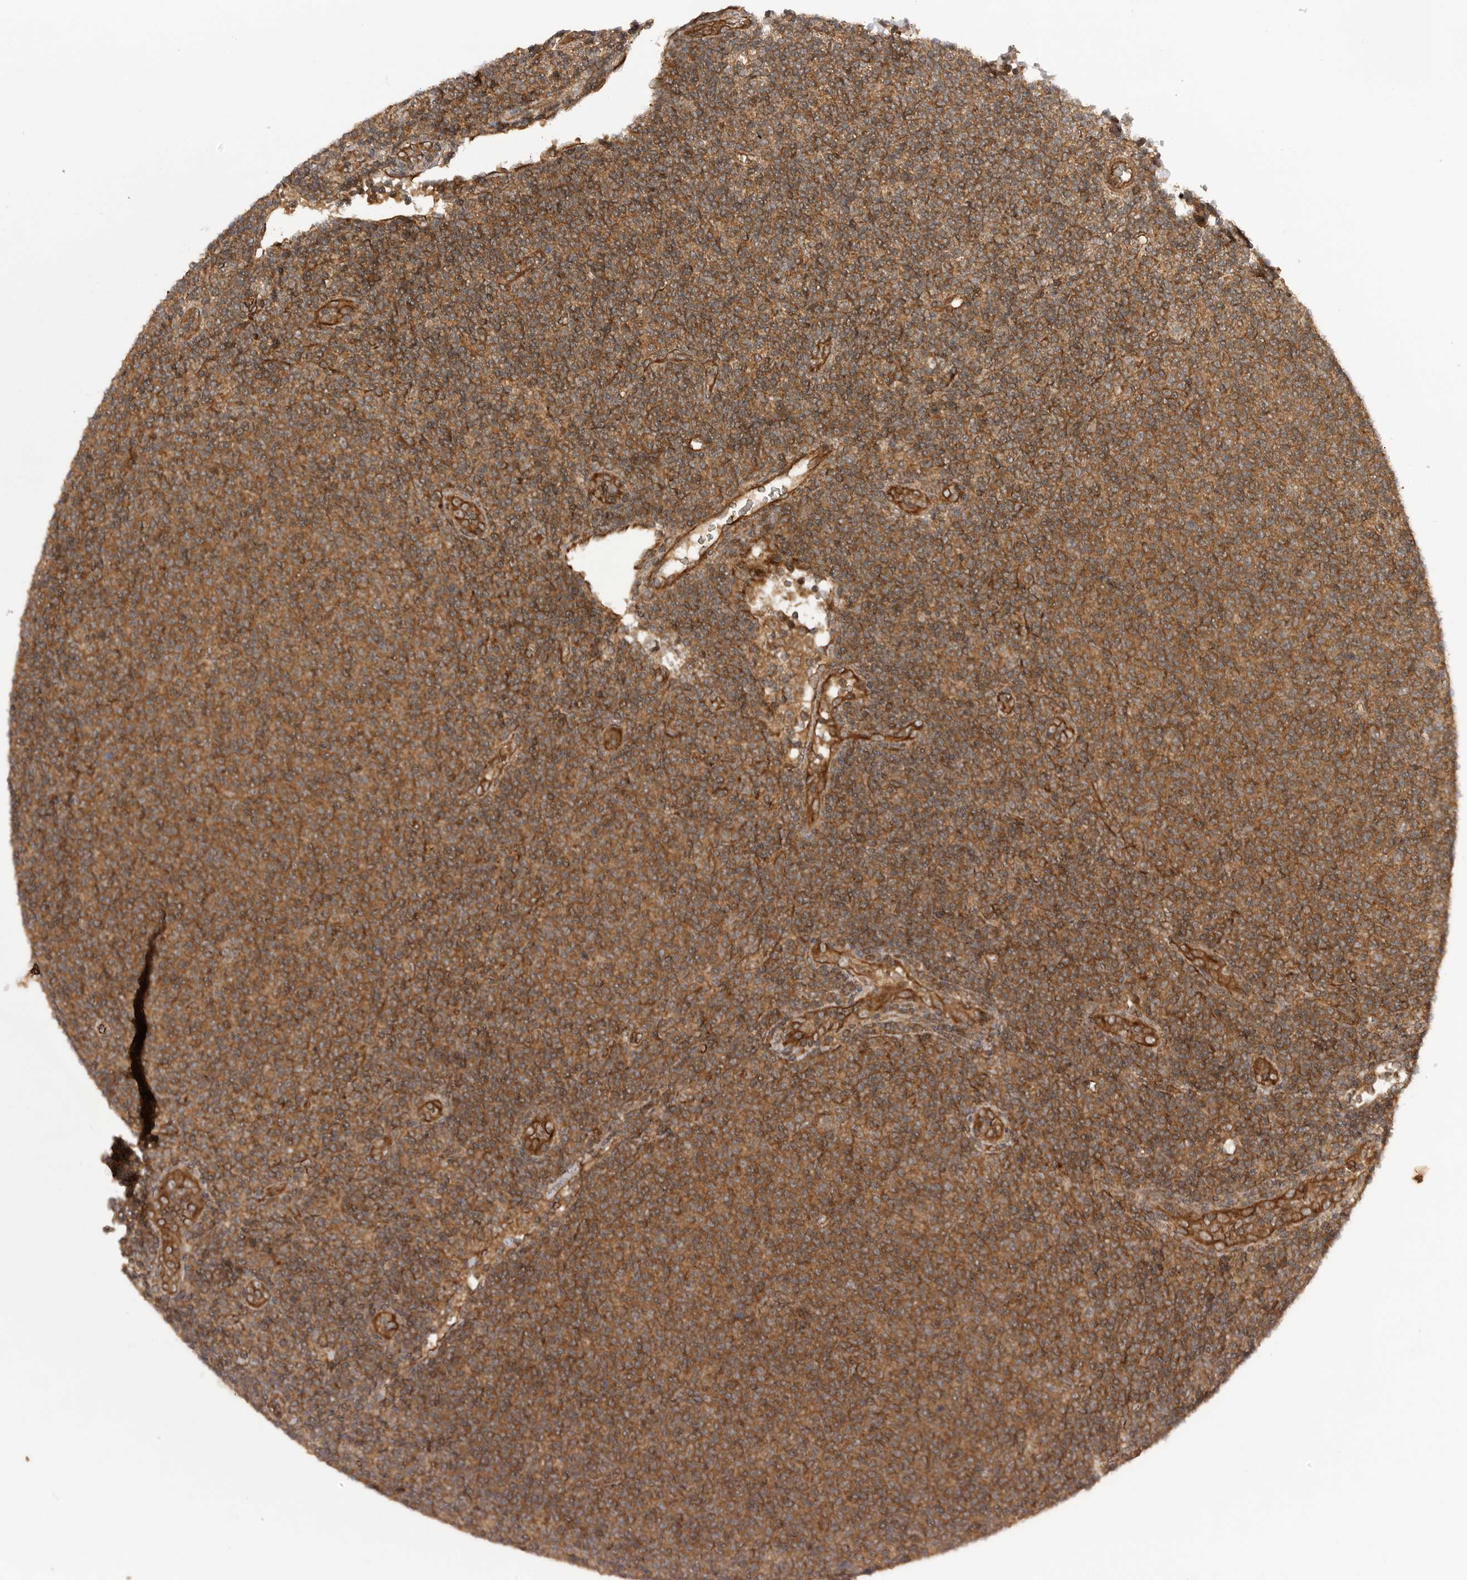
{"staining": {"intensity": "moderate", "quantity": ">75%", "location": "cytoplasmic/membranous"}, "tissue": "lymphoma", "cell_type": "Tumor cells", "image_type": "cancer", "snomed": [{"axis": "morphology", "description": "Malignant lymphoma, non-Hodgkin's type, Low grade"}, {"axis": "topography", "description": "Lymph node"}], "caption": "An IHC photomicrograph of neoplastic tissue is shown. Protein staining in brown highlights moderate cytoplasmic/membranous positivity in low-grade malignant lymphoma, non-Hodgkin's type within tumor cells. The staining was performed using DAB (3,3'-diaminobenzidine) to visualize the protein expression in brown, while the nuclei were stained in blue with hematoxylin (Magnification: 20x).", "gene": "PRDX4", "patient": {"sex": "male", "age": 66}}